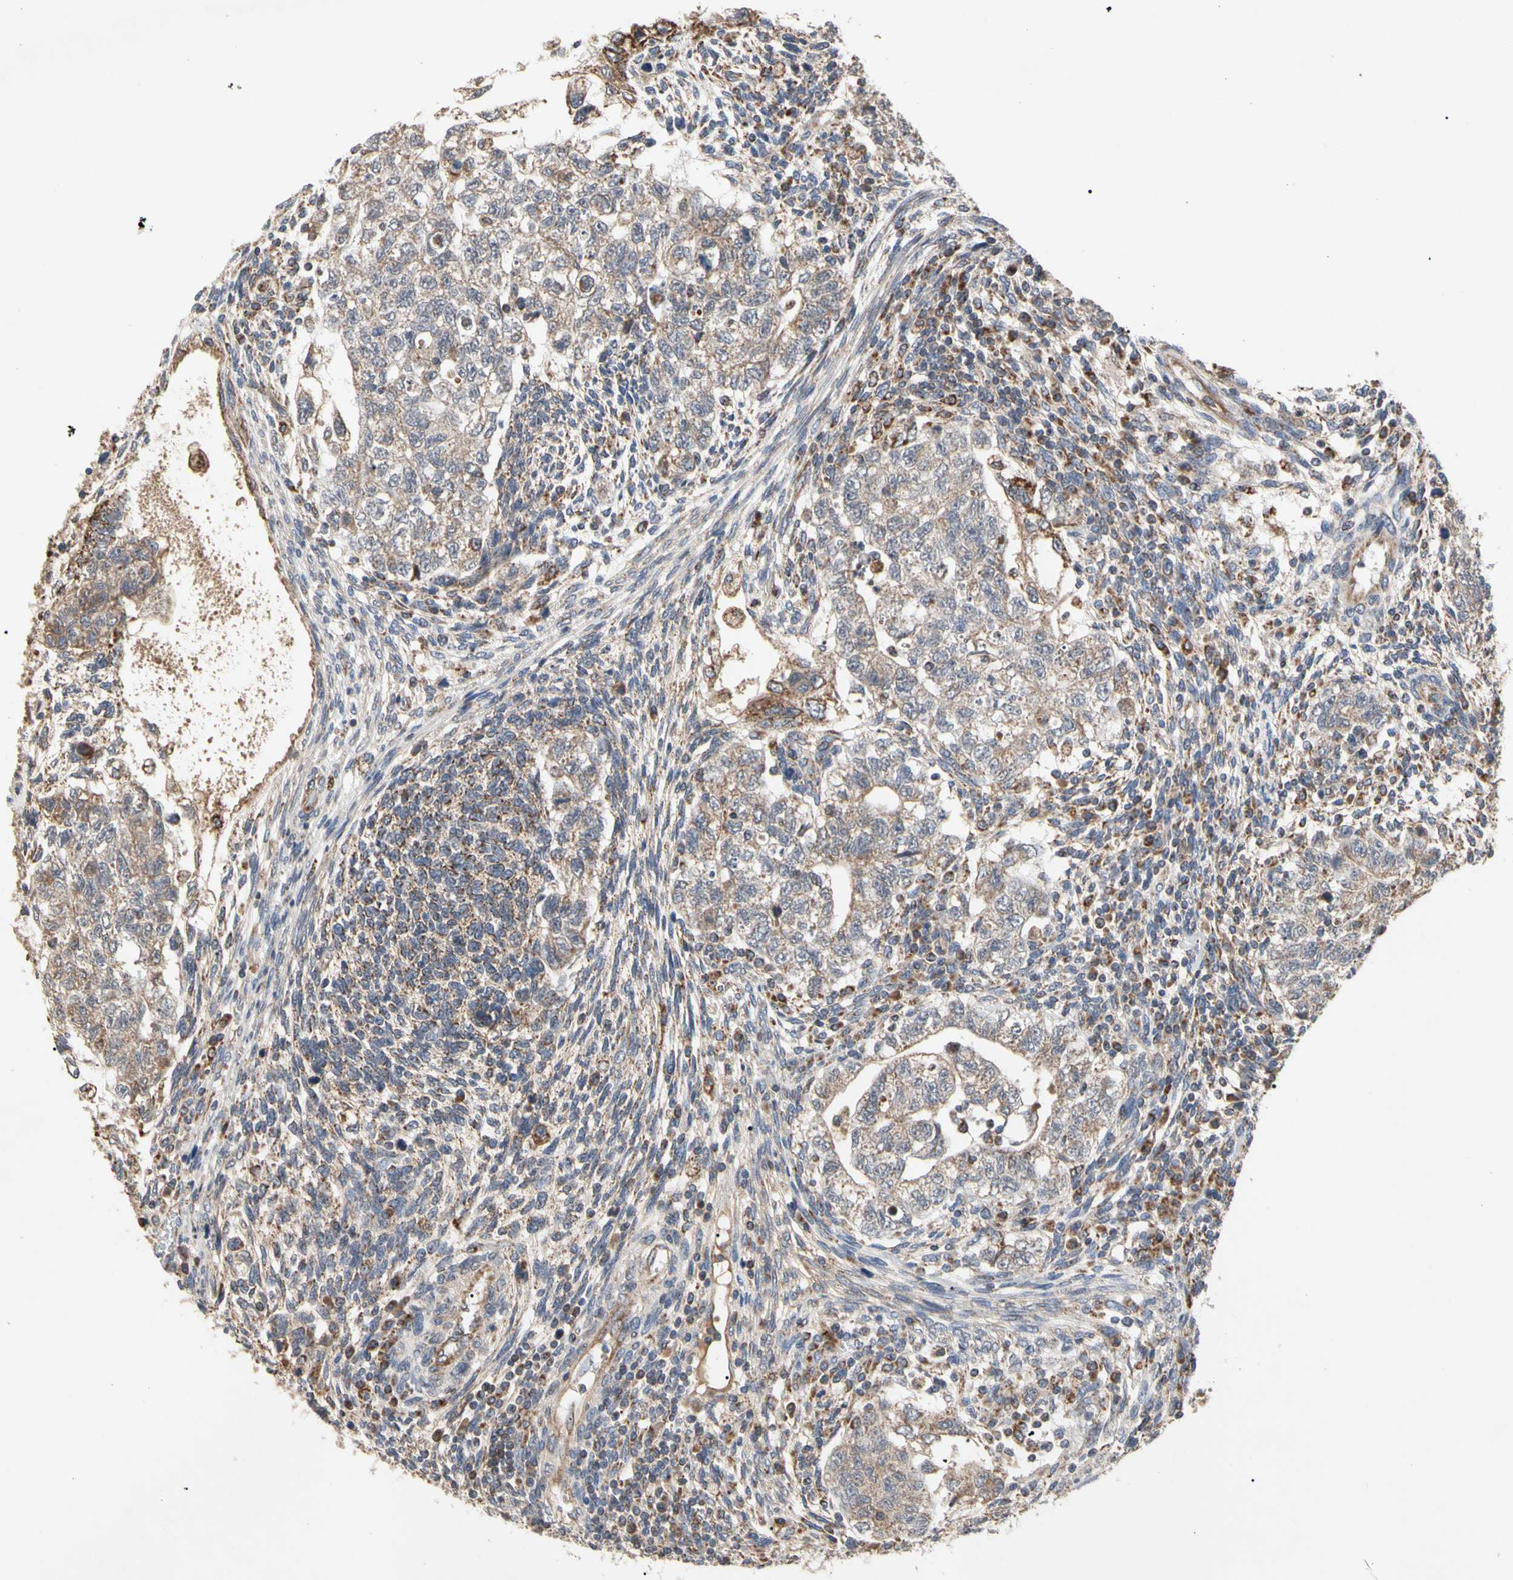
{"staining": {"intensity": "weak", "quantity": ">75%", "location": "cytoplasmic/membranous"}, "tissue": "testis cancer", "cell_type": "Tumor cells", "image_type": "cancer", "snomed": [{"axis": "morphology", "description": "Normal tissue, NOS"}, {"axis": "morphology", "description": "Carcinoma, Embryonal, NOS"}, {"axis": "topography", "description": "Testis"}], "caption": "Weak cytoplasmic/membranous expression for a protein is present in about >75% of tumor cells of testis embryonal carcinoma using immunohistochemistry (IHC).", "gene": "GPD2", "patient": {"sex": "male", "age": 36}}